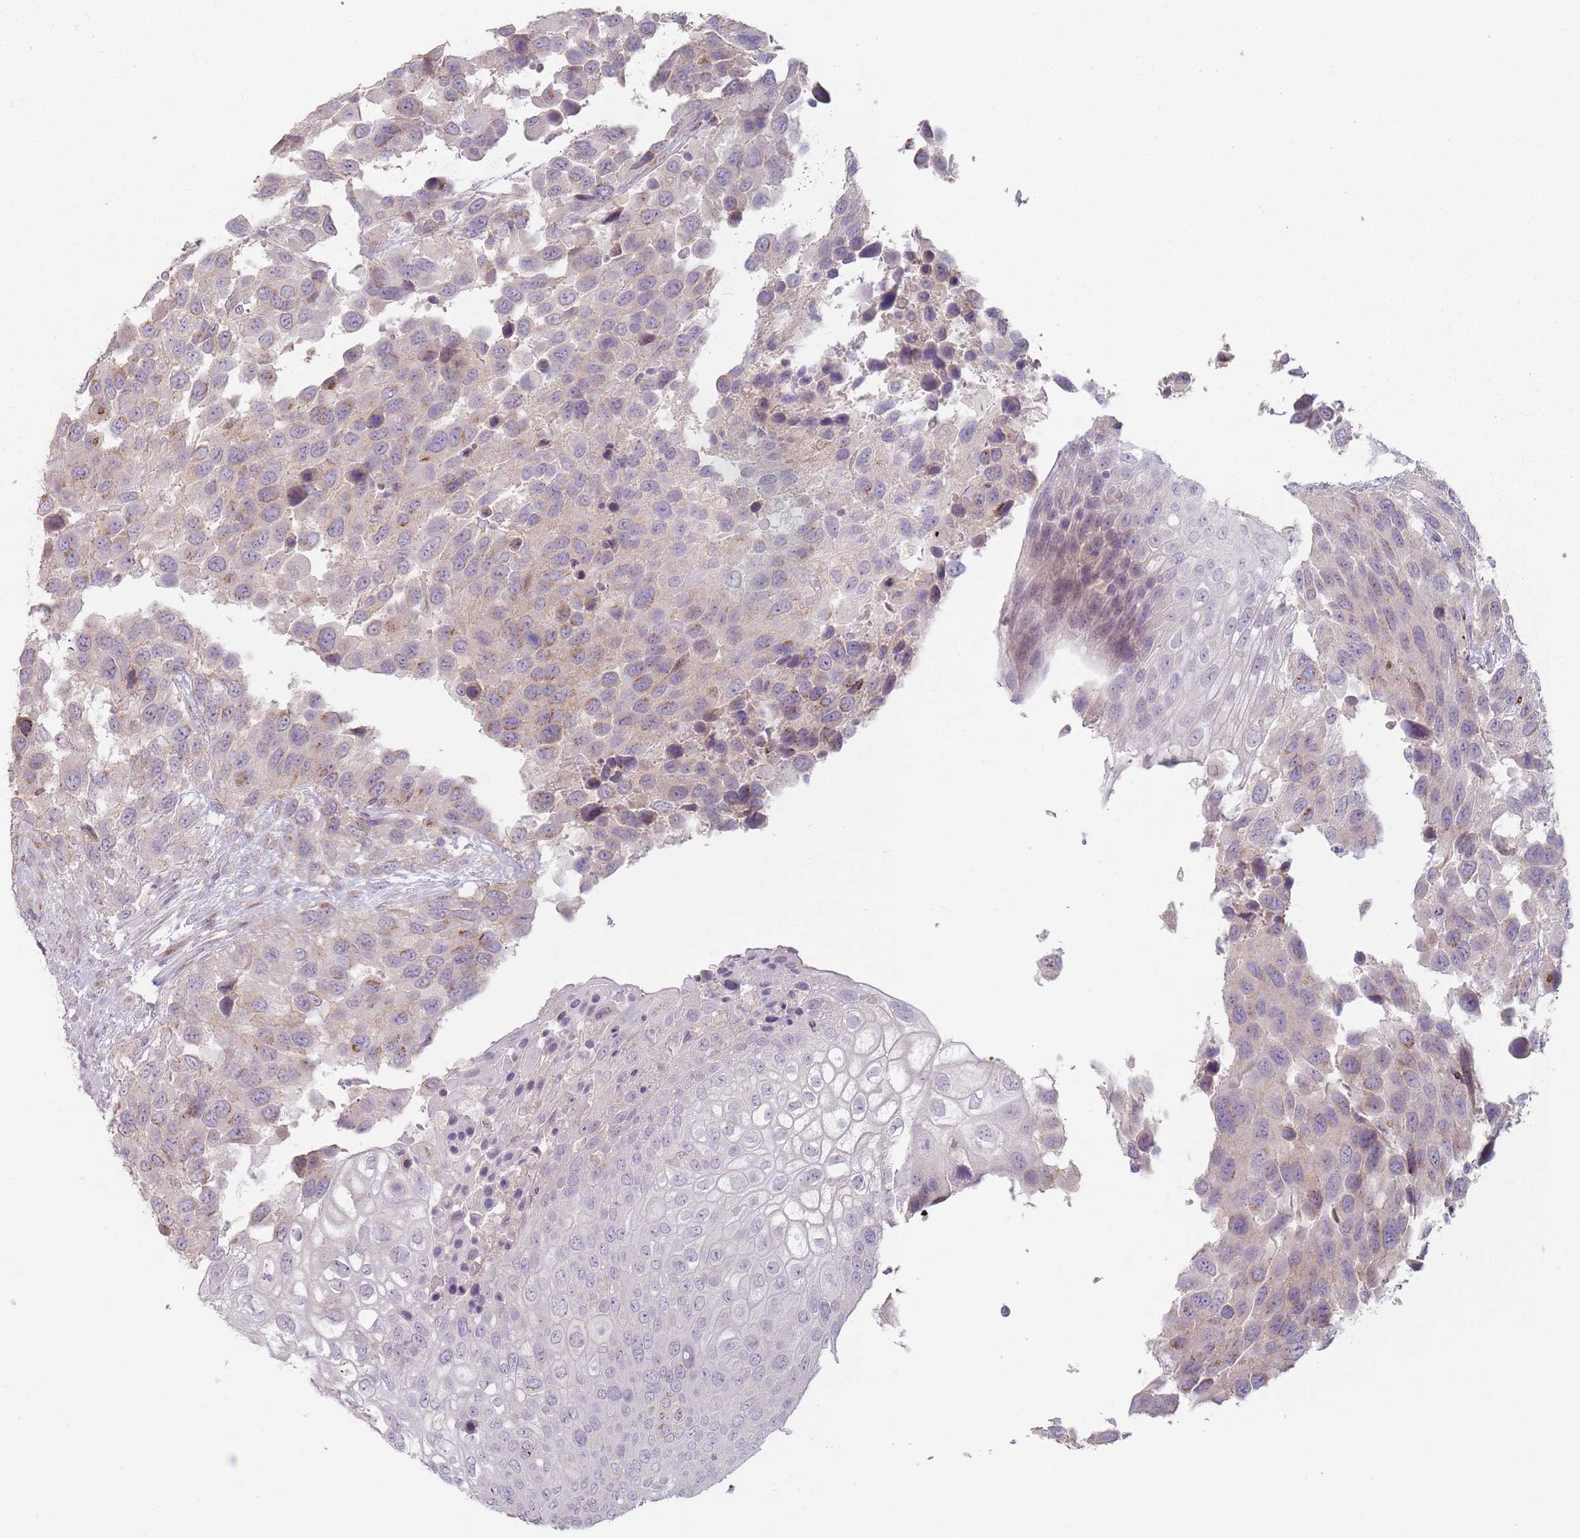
{"staining": {"intensity": "weak", "quantity": "<25%", "location": "cytoplasmic/membranous"}, "tissue": "urothelial cancer", "cell_type": "Tumor cells", "image_type": "cancer", "snomed": [{"axis": "morphology", "description": "Urothelial carcinoma, High grade"}, {"axis": "topography", "description": "Urinary bladder"}], "caption": "The IHC histopathology image has no significant staining in tumor cells of urothelial cancer tissue. (Stains: DAB immunohistochemistry with hematoxylin counter stain, Microscopy: brightfield microscopy at high magnification).", "gene": "AKAIN1", "patient": {"sex": "female", "age": 70}}